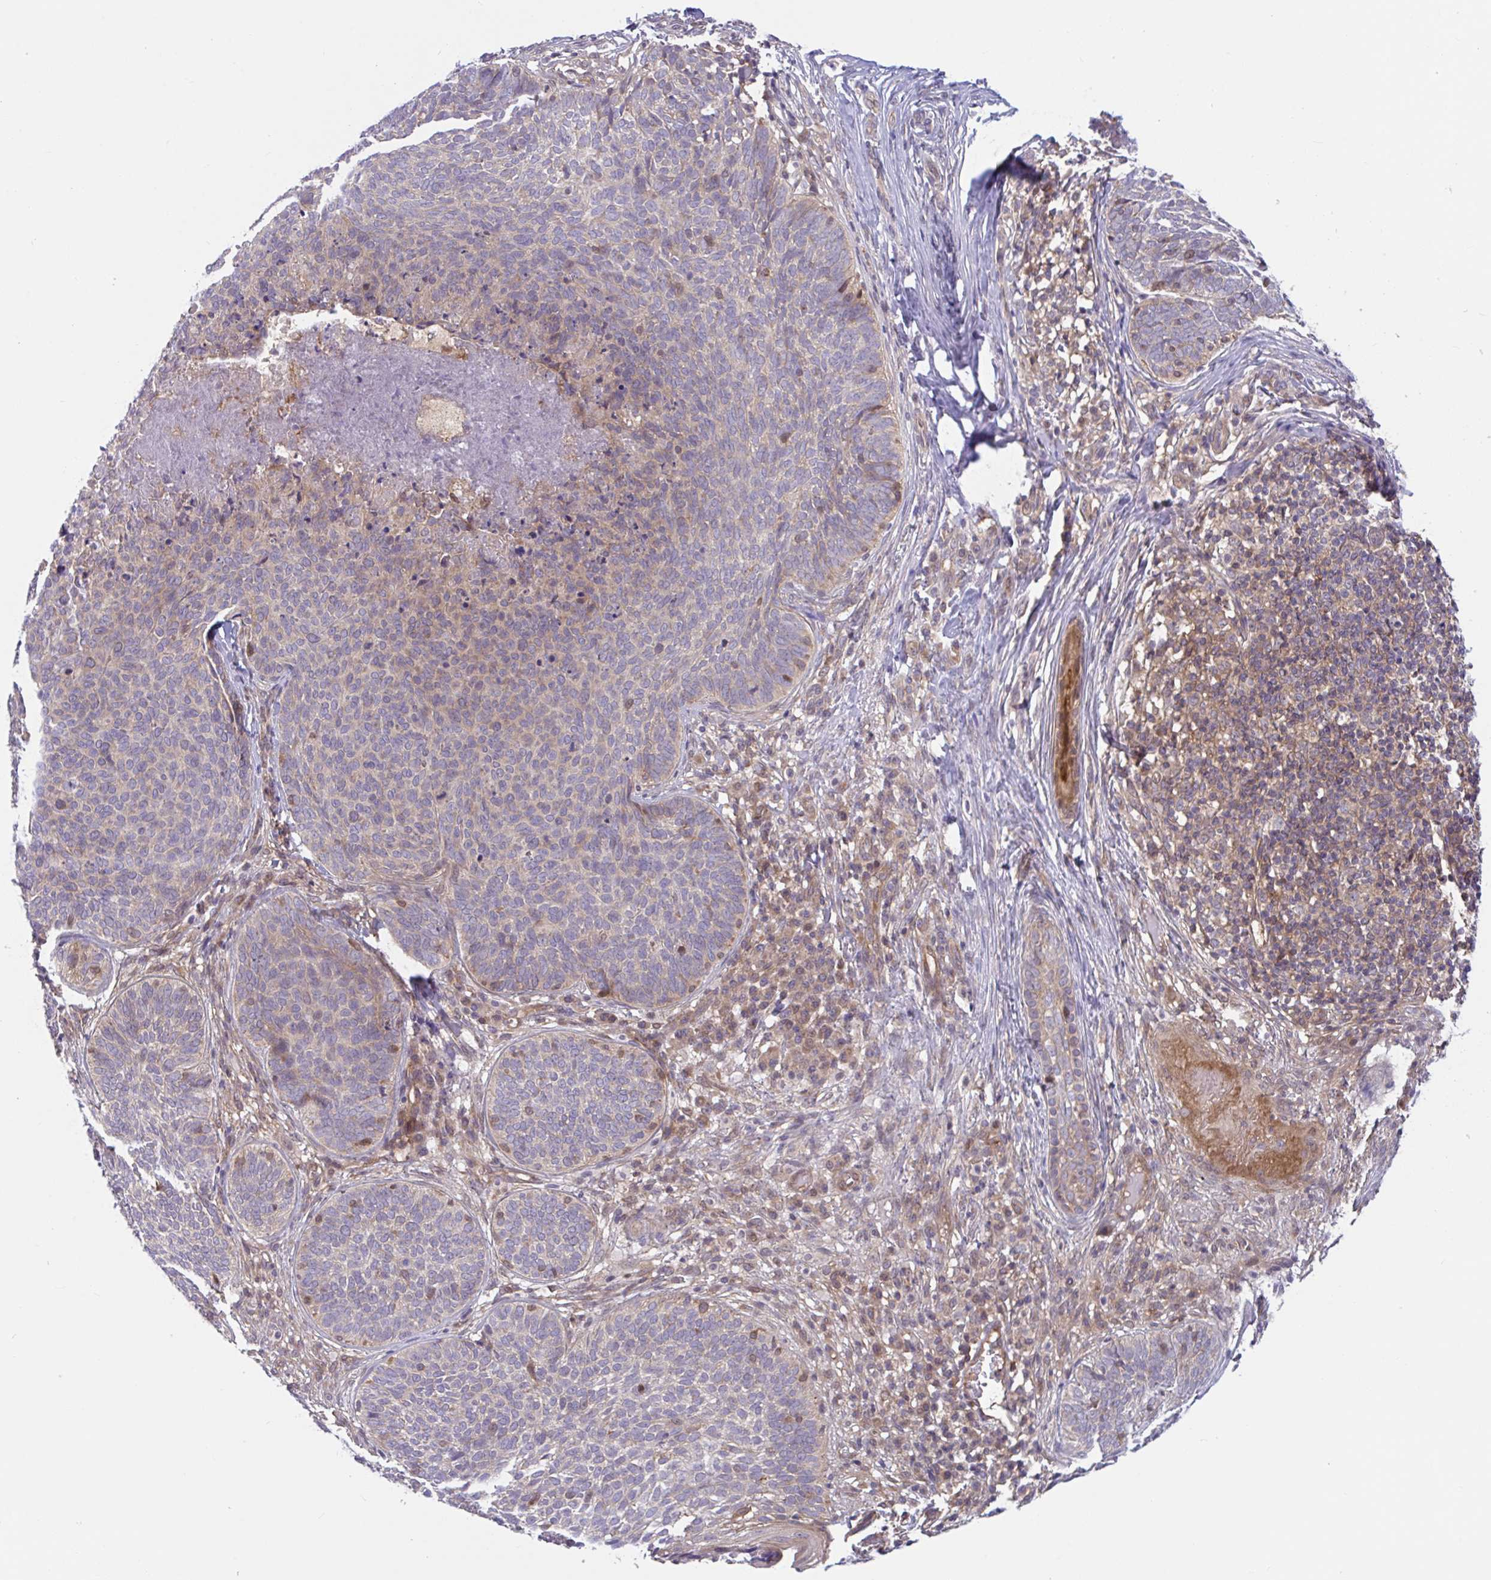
{"staining": {"intensity": "weak", "quantity": "25%-75%", "location": "cytoplasmic/membranous"}, "tissue": "skin cancer", "cell_type": "Tumor cells", "image_type": "cancer", "snomed": [{"axis": "morphology", "description": "Basal cell carcinoma"}, {"axis": "topography", "description": "Skin"}, {"axis": "topography", "description": "Skin of face"}], "caption": "A low amount of weak cytoplasmic/membranous expression is identified in about 25%-75% of tumor cells in skin cancer tissue.", "gene": "LMNTD2", "patient": {"sex": "male", "age": 56}}